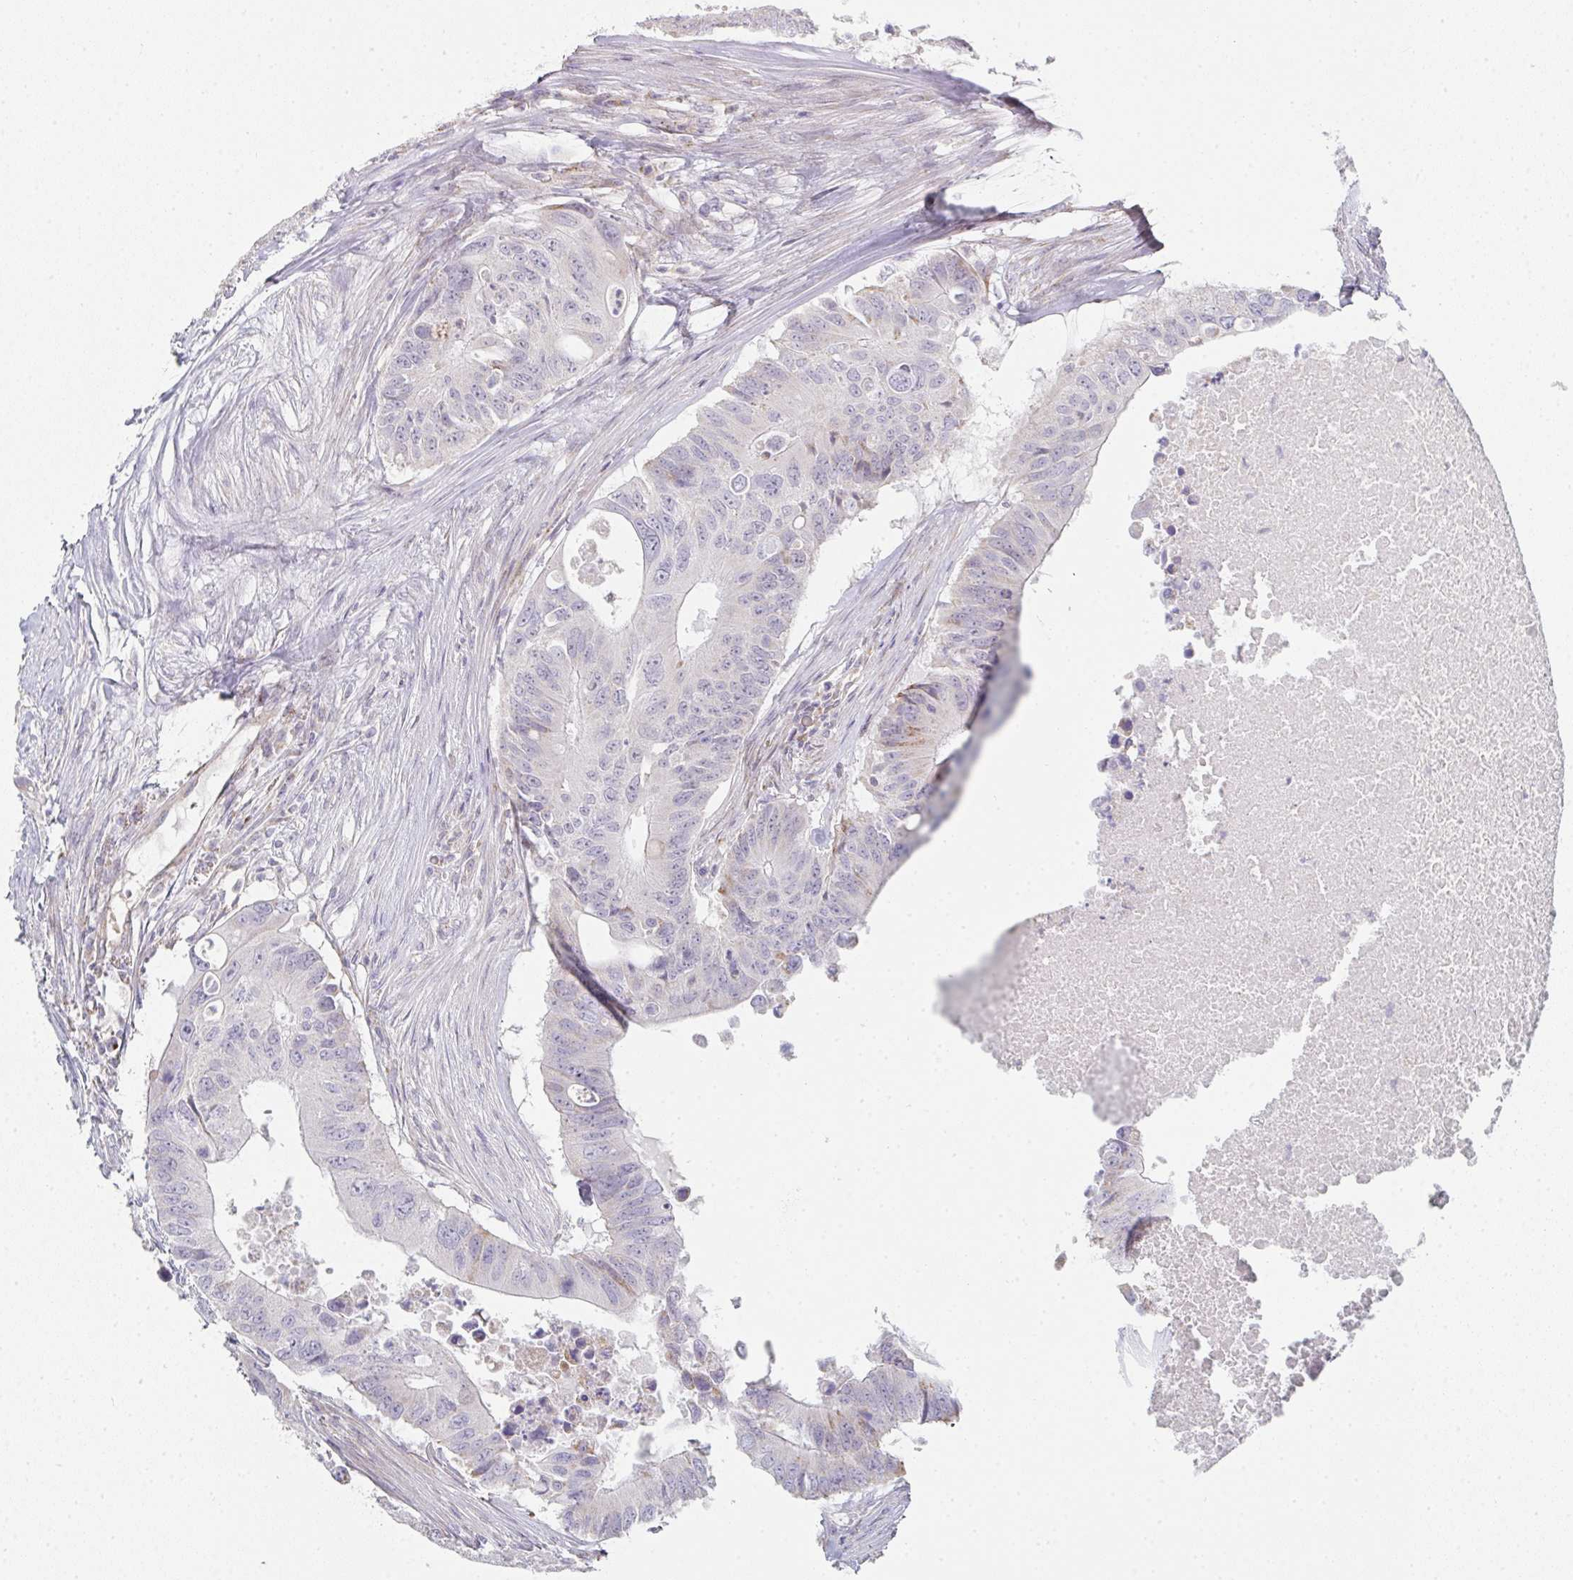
{"staining": {"intensity": "negative", "quantity": "none", "location": "none"}, "tissue": "colorectal cancer", "cell_type": "Tumor cells", "image_type": "cancer", "snomed": [{"axis": "morphology", "description": "Adenocarcinoma, NOS"}, {"axis": "topography", "description": "Colon"}], "caption": "Human colorectal cancer (adenocarcinoma) stained for a protein using immunohistochemistry displays no positivity in tumor cells.", "gene": "ZNF526", "patient": {"sex": "male", "age": 71}}